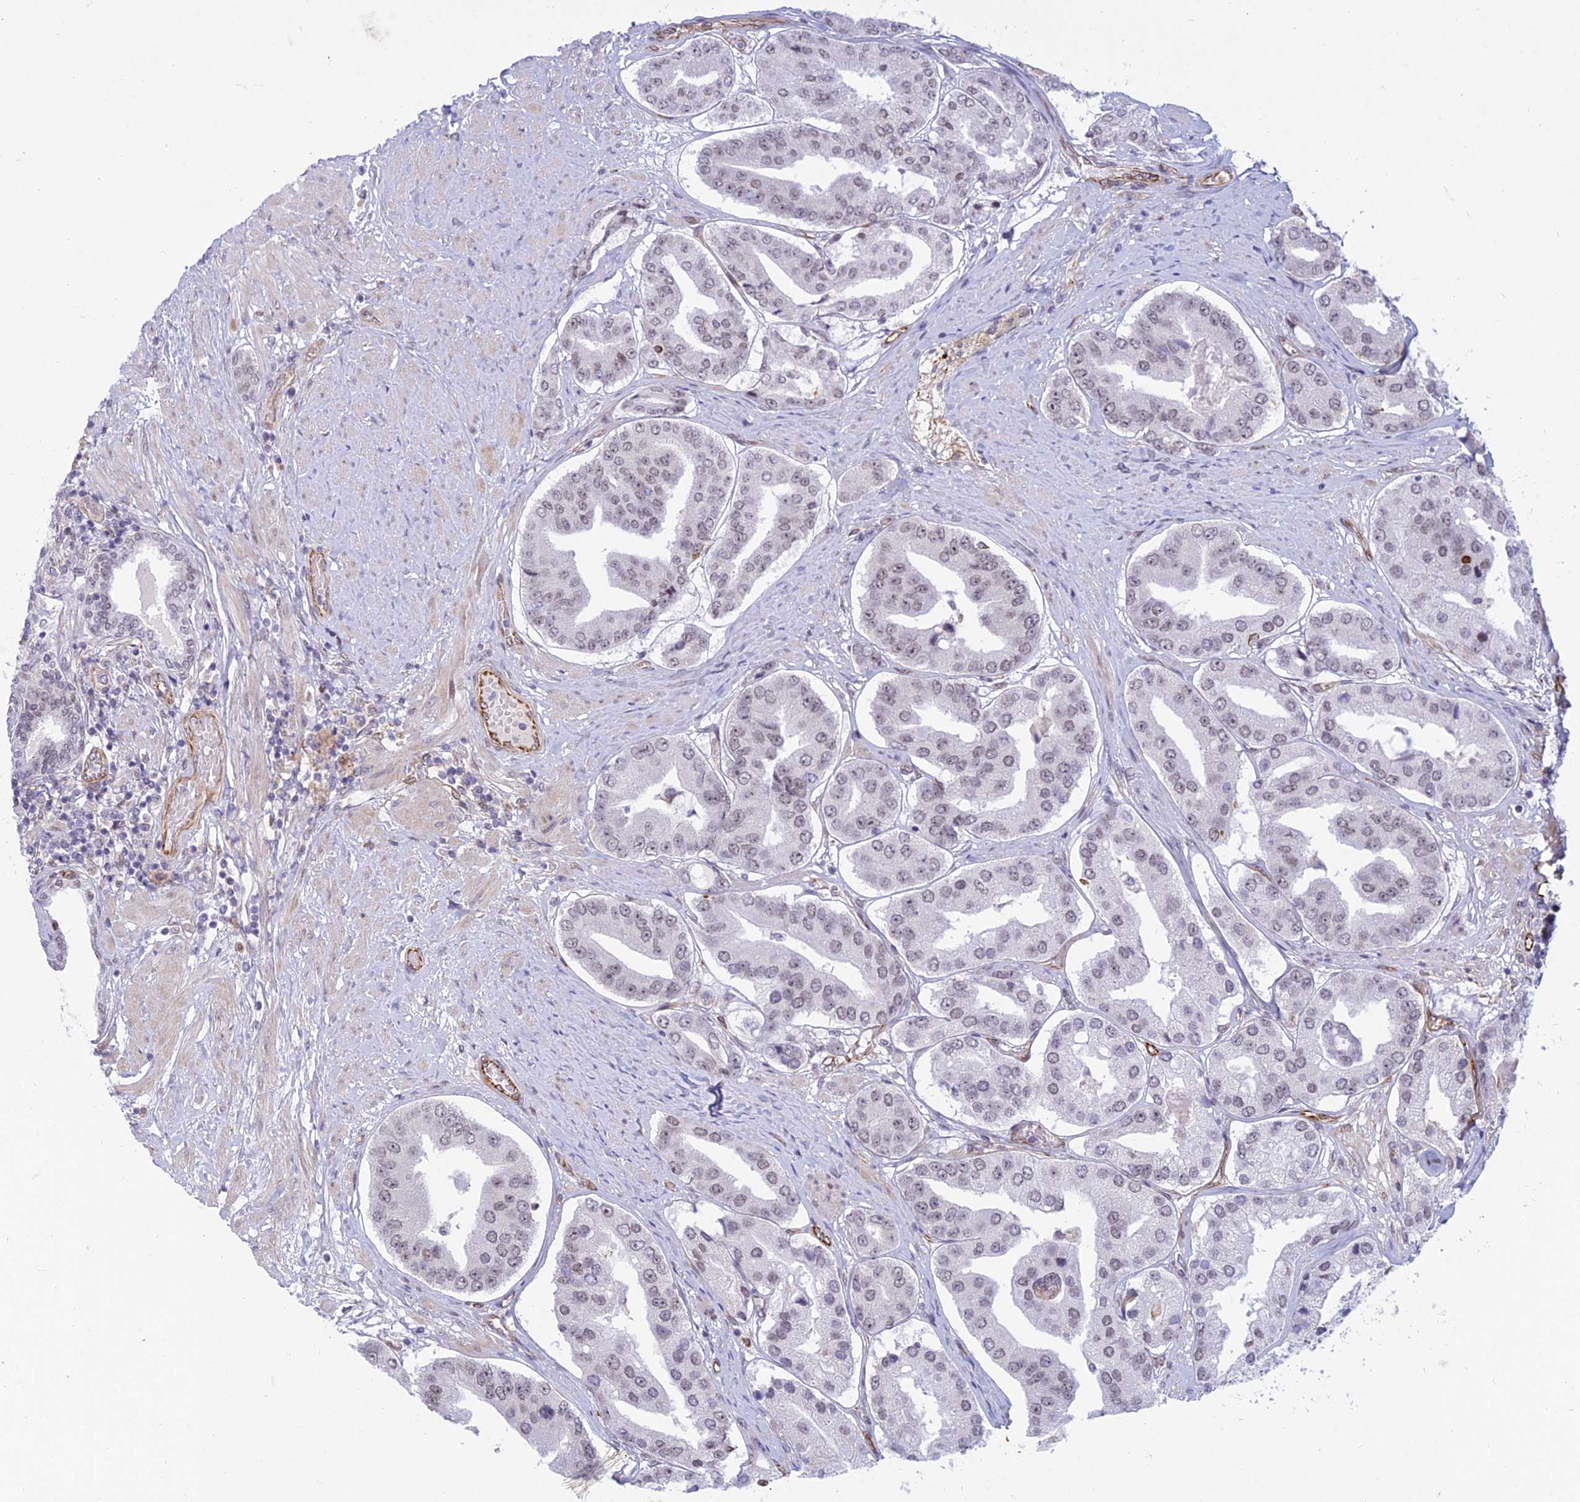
{"staining": {"intensity": "weak", "quantity": ">75%", "location": "nuclear"}, "tissue": "prostate cancer", "cell_type": "Tumor cells", "image_type": "cancer", "snomed": [{"axis": "morphology", "description": "Adenocarcinoma, High grade"}, {"axis": "topography", "description": "Prostate"}], "caption": "IHC (DAB (3,3'-diaminobenzidine)) staining of human high-grade adenocarcinoma (prostate) exhibits weak nuclear protein staining in approximately >75% of tumor cells. The protein is stained brown, and the nuclei are stained in blue (DAB IHC with brightfield microscopy, high magnification).", "gene": "SAPCD2", "patient": {"sex": "male", "age": 63}}